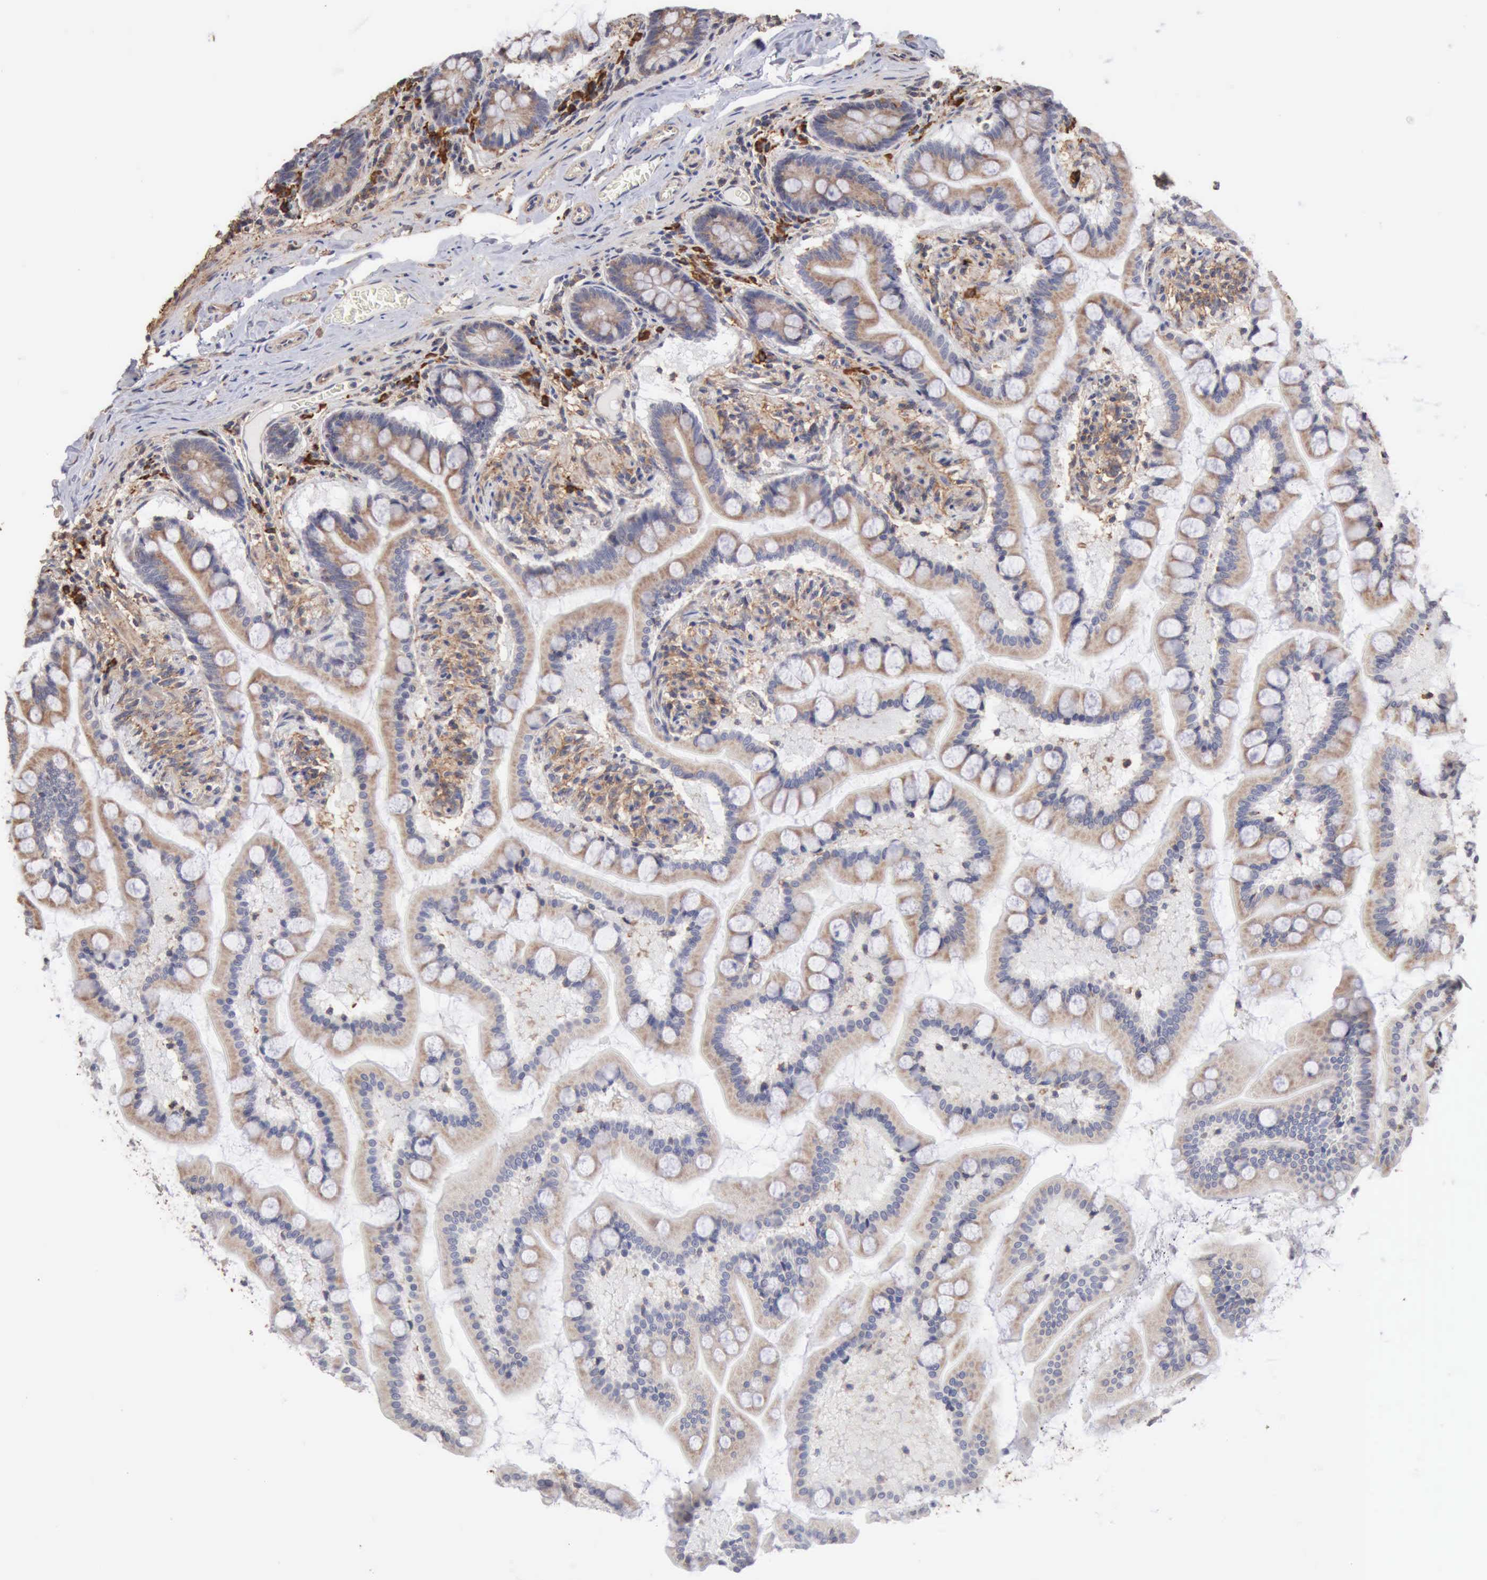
{"staining": {"intensity": "weak", "quantity": "25%-75%", "location": "cytoplasmic/membranous"}, "tissue": "small intestine", "cell_type": "Glandular cells", "image_type": "normal", "snomed": [{"axis": "morphology", "description": "Normal tissue, NOS"}, {"axis": "topography", "description": "Small intestine"}], "caption": "Immunohistochemistry (IHC) of unremarkable human small intestine demonstrates low levels of weak cytoplasmic/membranous expression in approximately 25%-75% of glandular cells.", "gene": "GPR101", "patient": {"sex": "male", "age": 41}}